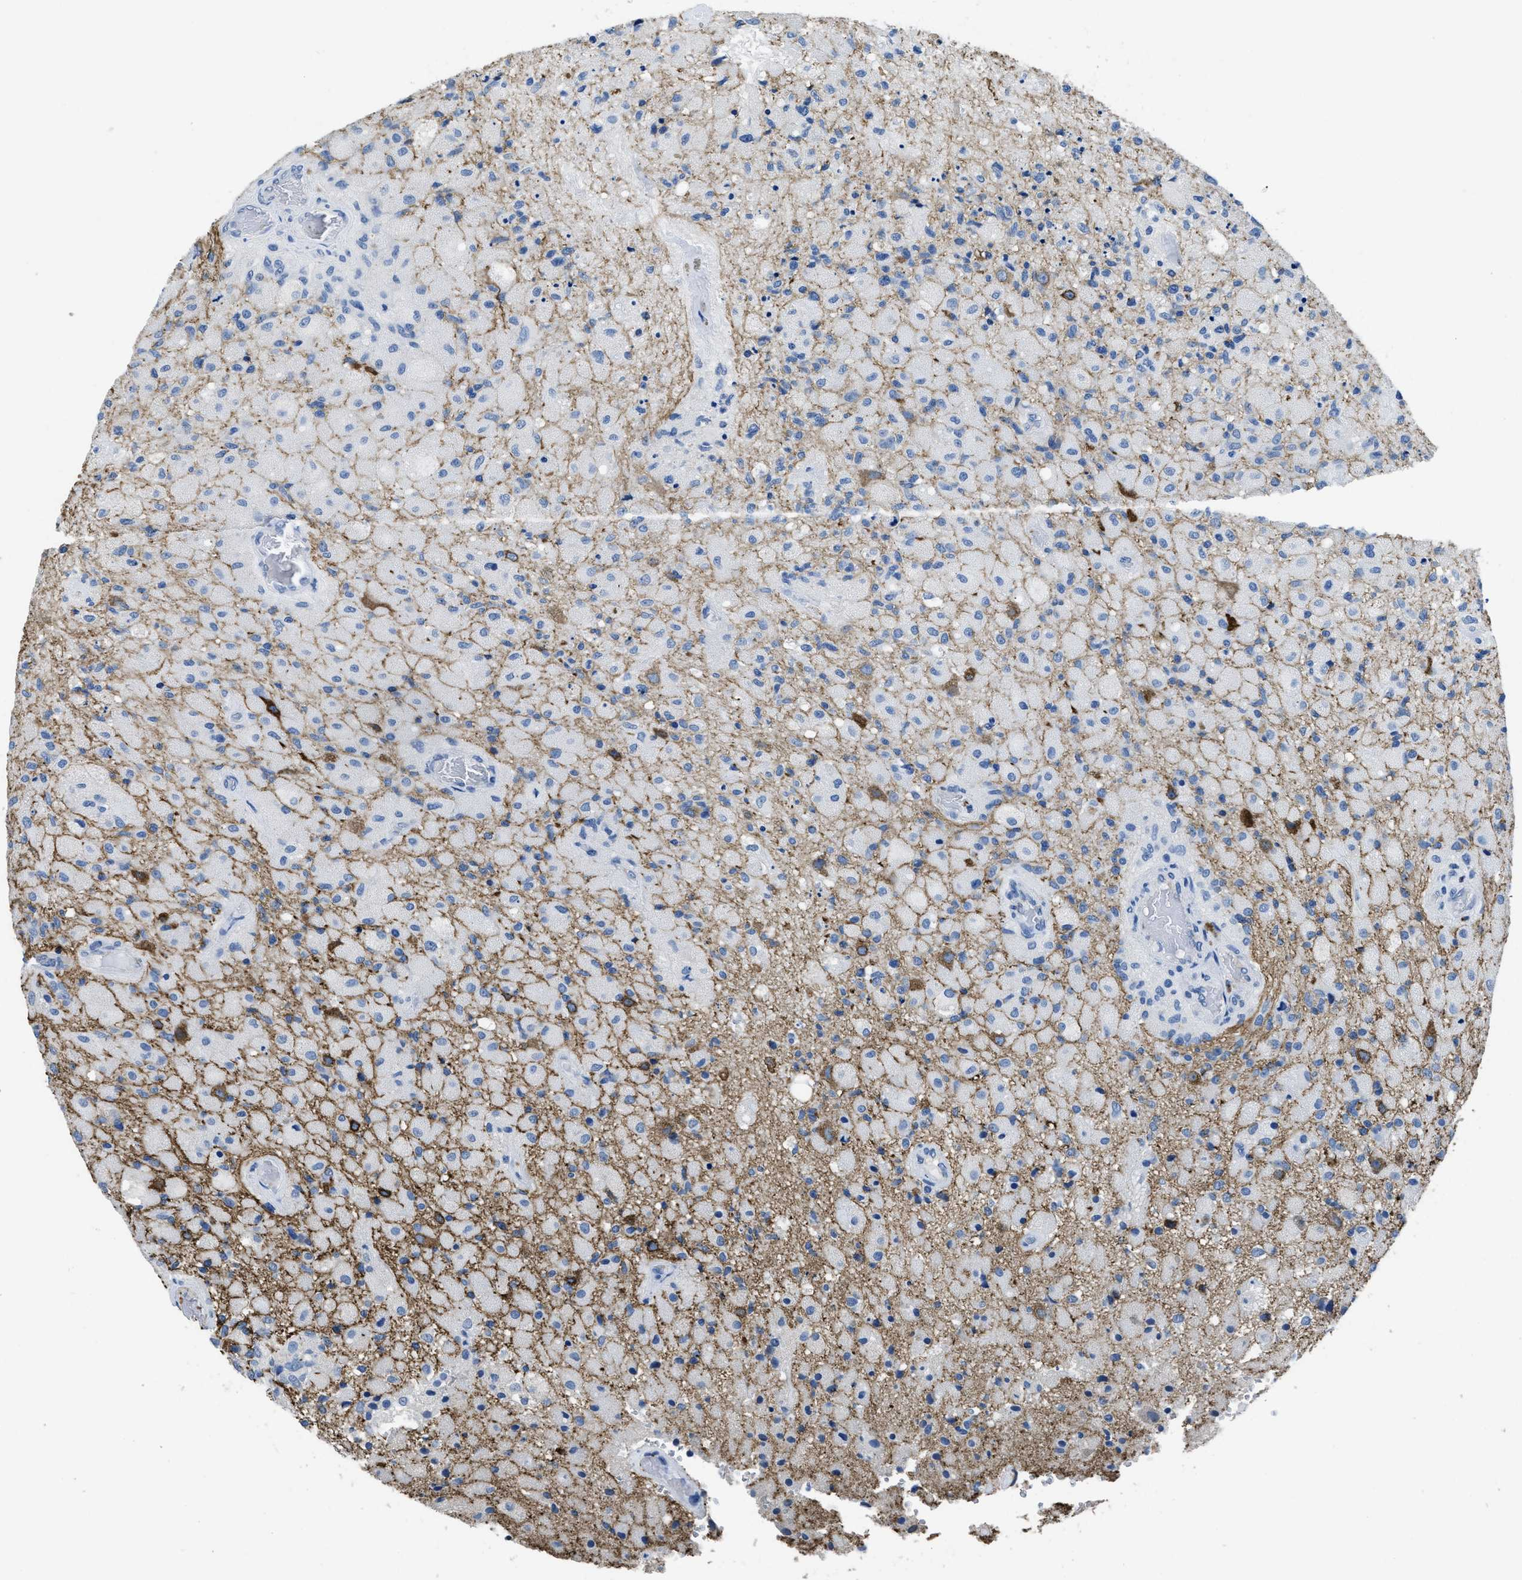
{"staining": {"intensity": "negative", "quantity": "none", "location": "none"}, "tissue": "glioma", "cell_type": "Tumor cells", "image_type": "cancer", "snomed": [{"axis": "morphology", "description": "Normal tissue, NOS"}, {"axis": "morphology", "description": "Glioma, malignant, High grade"}, {"axis": "topography", "description": "Cerebral cortex"}], "caption": "Tumor cells are negative for protein expression in human malignant high-grade glioma.", "gene": "ITGA3", "patient": {"sex": "male", "age": 77}}